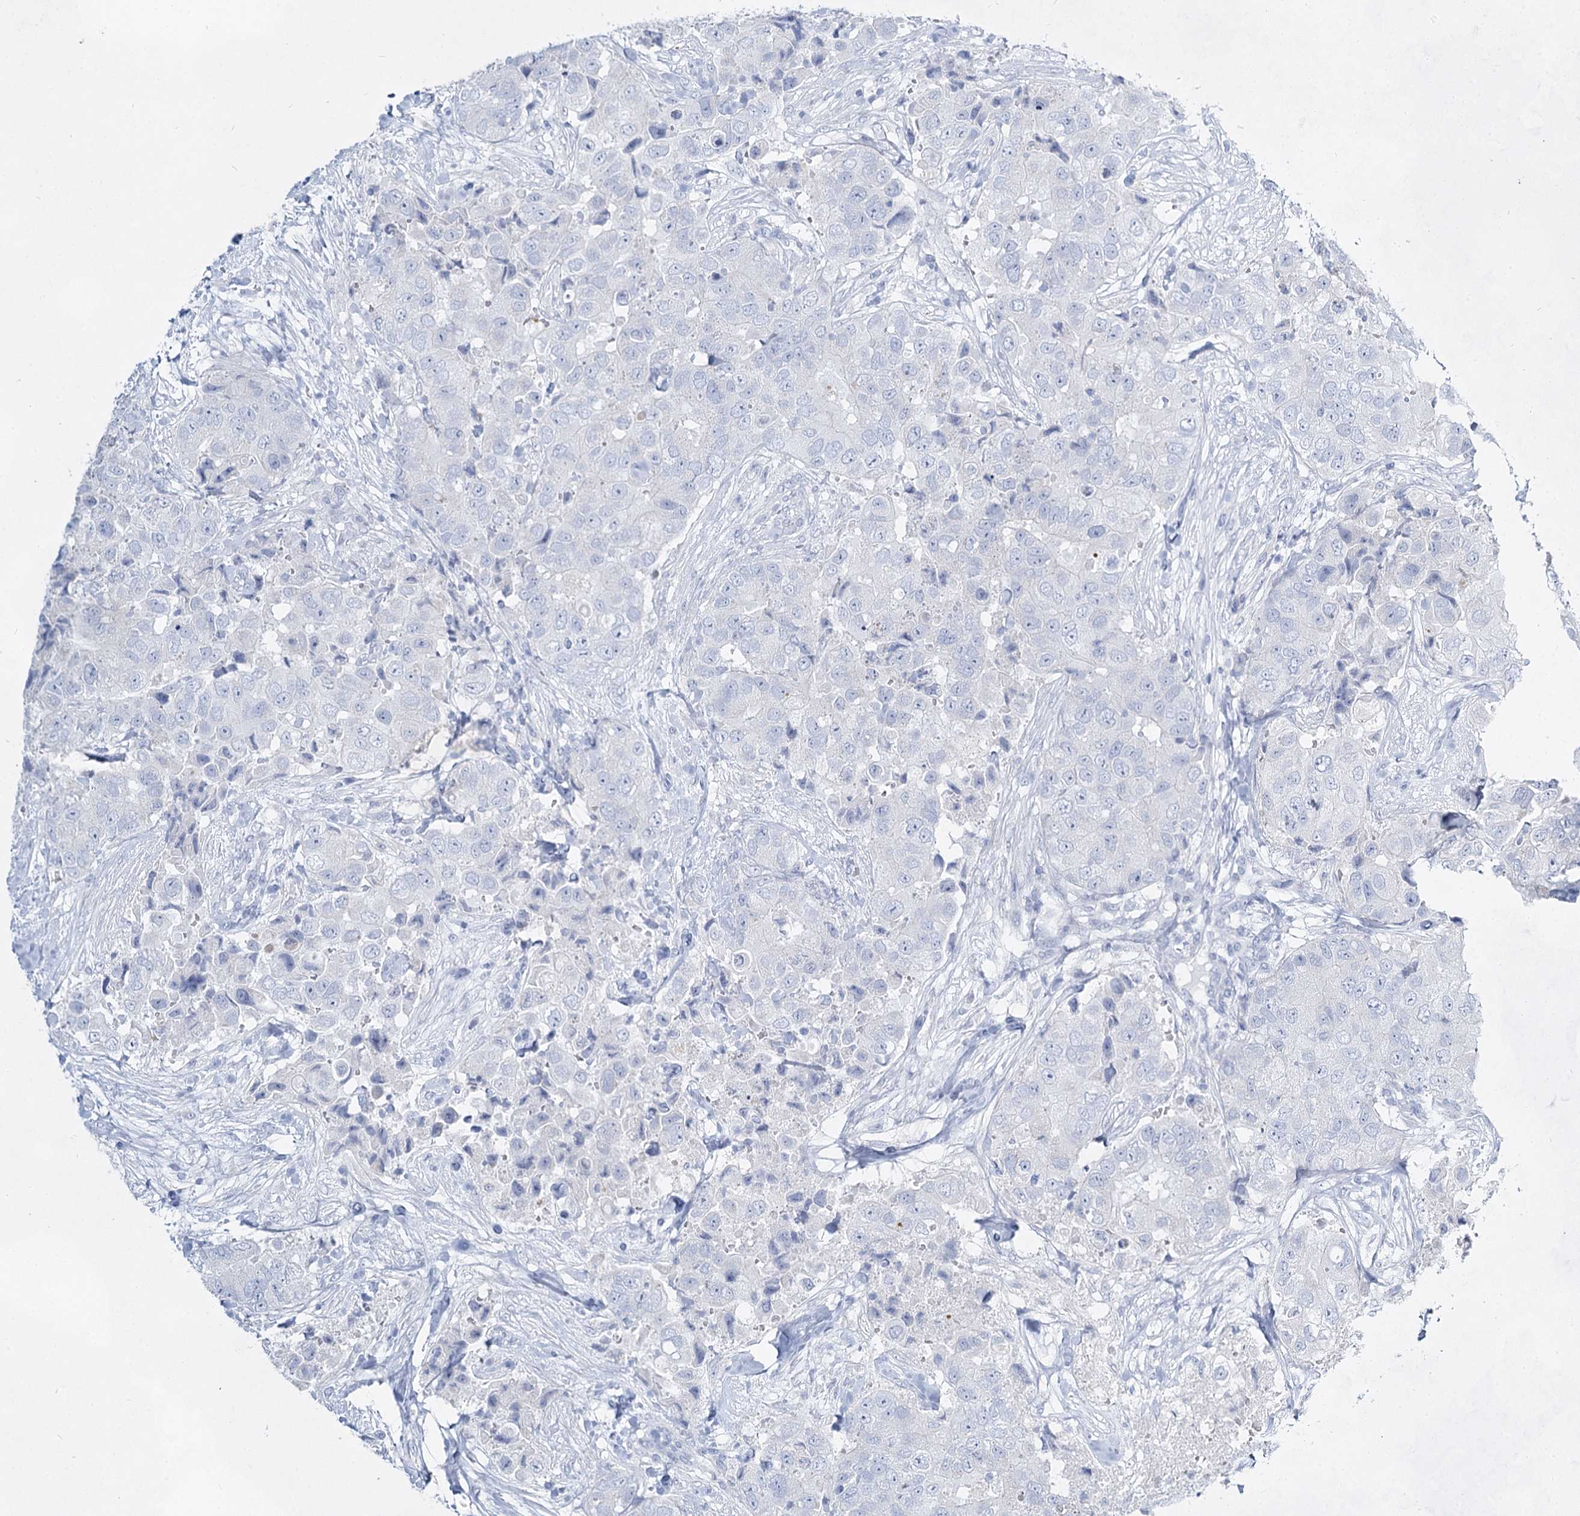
{"staining": {"intensity": "negative", "quantity": "none", "location": "none"}, "tissue": "breast cancer", "cell_type": "Tumor cells", "image_type": "cancer", "snomed": [{"axis": "morphology", "description": "Duct carcinoma"}, {"axis": "topography", "description": "Breast"}], "caption": "IHC of breast cancer (infiltrating ductal carcinoma) exhibits no staining in tumor cells.", "gene": "SLC17A2", "patient": {"sex": "female", "age": 62}}